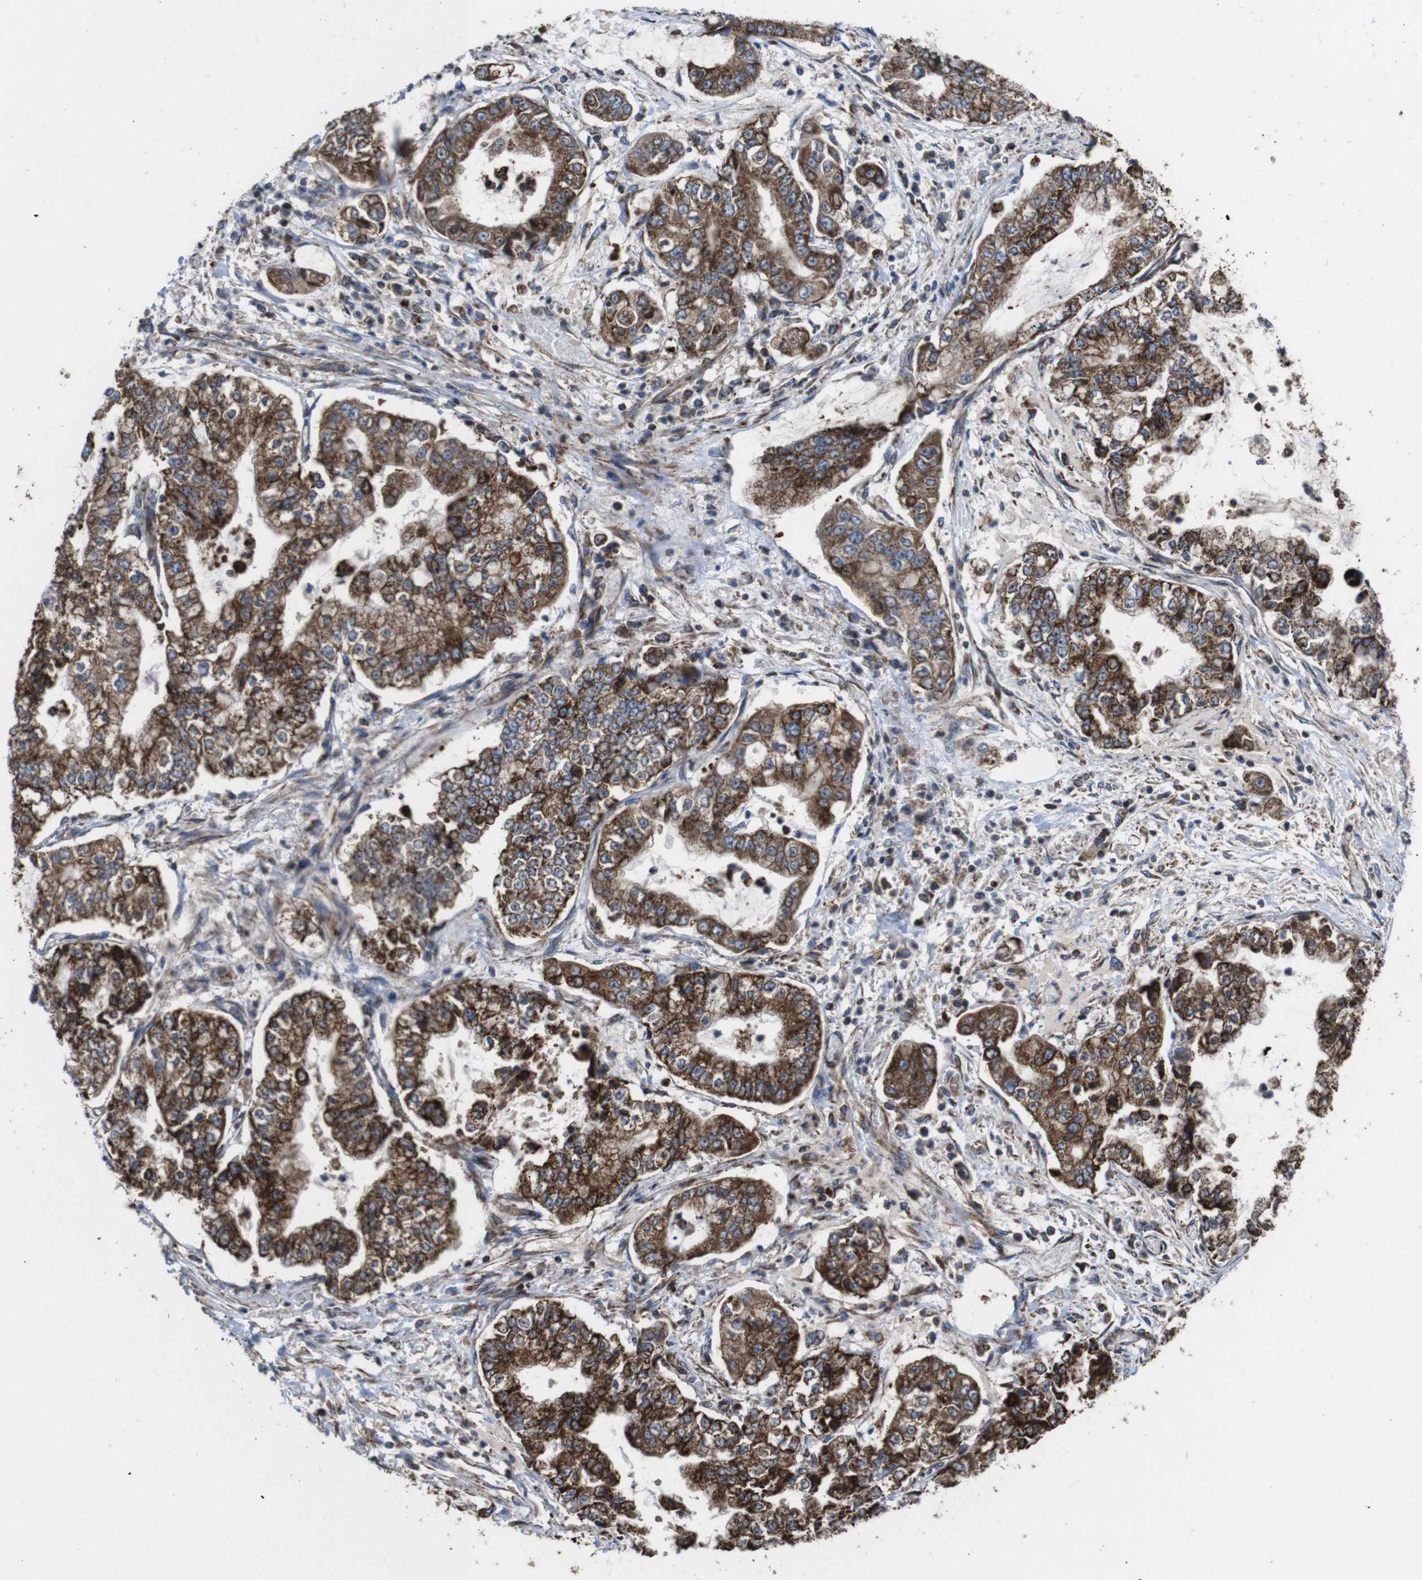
{"staining": {"intensity": "strong", "quantity": ">75%", "location": "cytoplasmic/membranous"}, "tissue": "stomach cancer", "cell_type": "Tumor cells", "image_type": "cancer", "snomed": [{"axis": "morphology", "description": "Adenocarcinoma, NOS"}, {"axis": "topography", "description": "Stomach"}], "caption": "This is a micrograph of immunohistochemistry (IHC) staining of stomach cancer, which shows strong positivity in the cytoplasmic/membranous of tumor cells.", "gene": "HK1", "patient": {"sex": "male", "age": 76}}